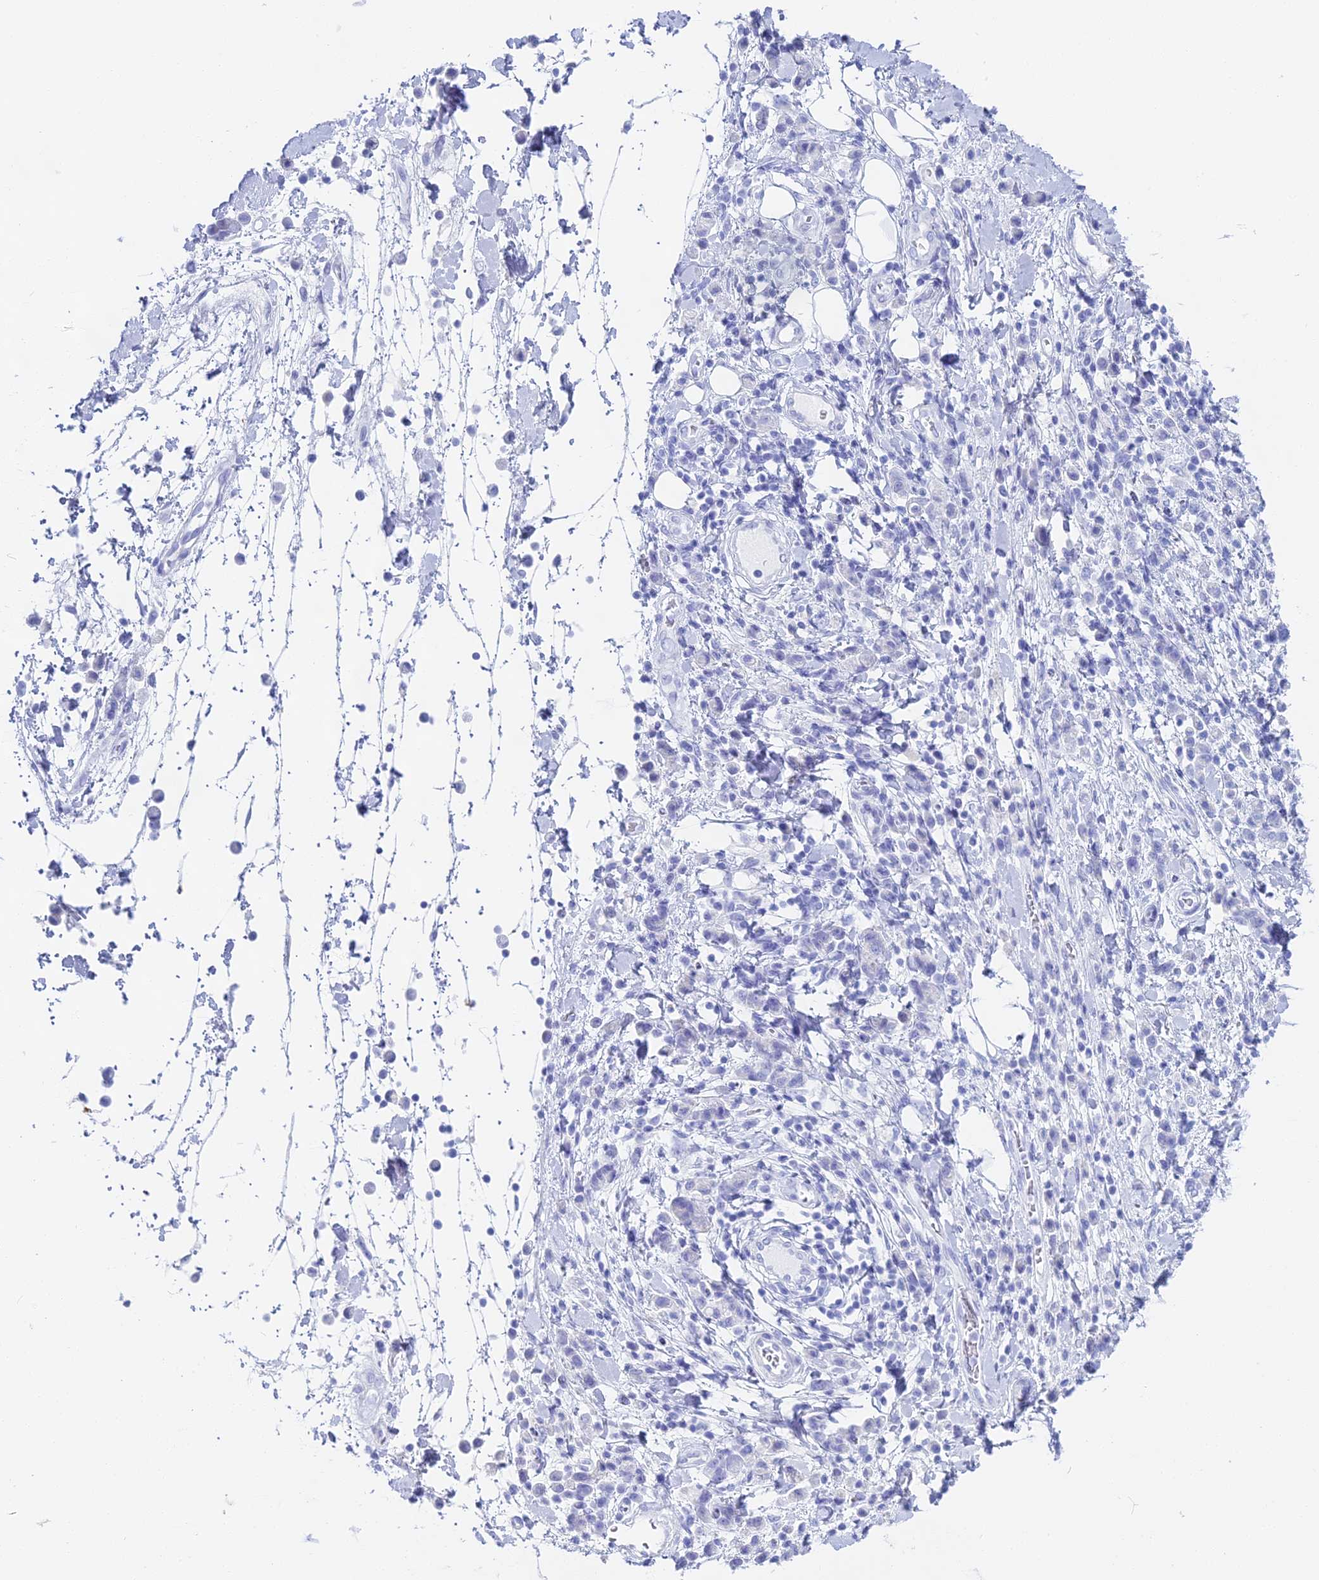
{"staining": {"intensity": "negative", "quantity": "none", "location": "none"}, "tissue": "stomach cancer", "cell_type": "Tumor cells", "image_type": "cancer", "snomed": [{"axis": "morphology", "description": "Adenocarcinoma, NOS"}, {"axis": "topography", "description": "Stomach"}], "caption": "A histopathology image of stomach cancer (adenocarcinoma) stained for a protein reveals no brown staining in tumor cells. (Stains: DAB (3,3'-diaminobenzidine) immunohistochemistry (IHC) with hematoxylin counter stain, Microscopy: brightfield microscopy at high magnification).", "gene": "CGB2", "patient": {"sex": "male", "age": 77}}